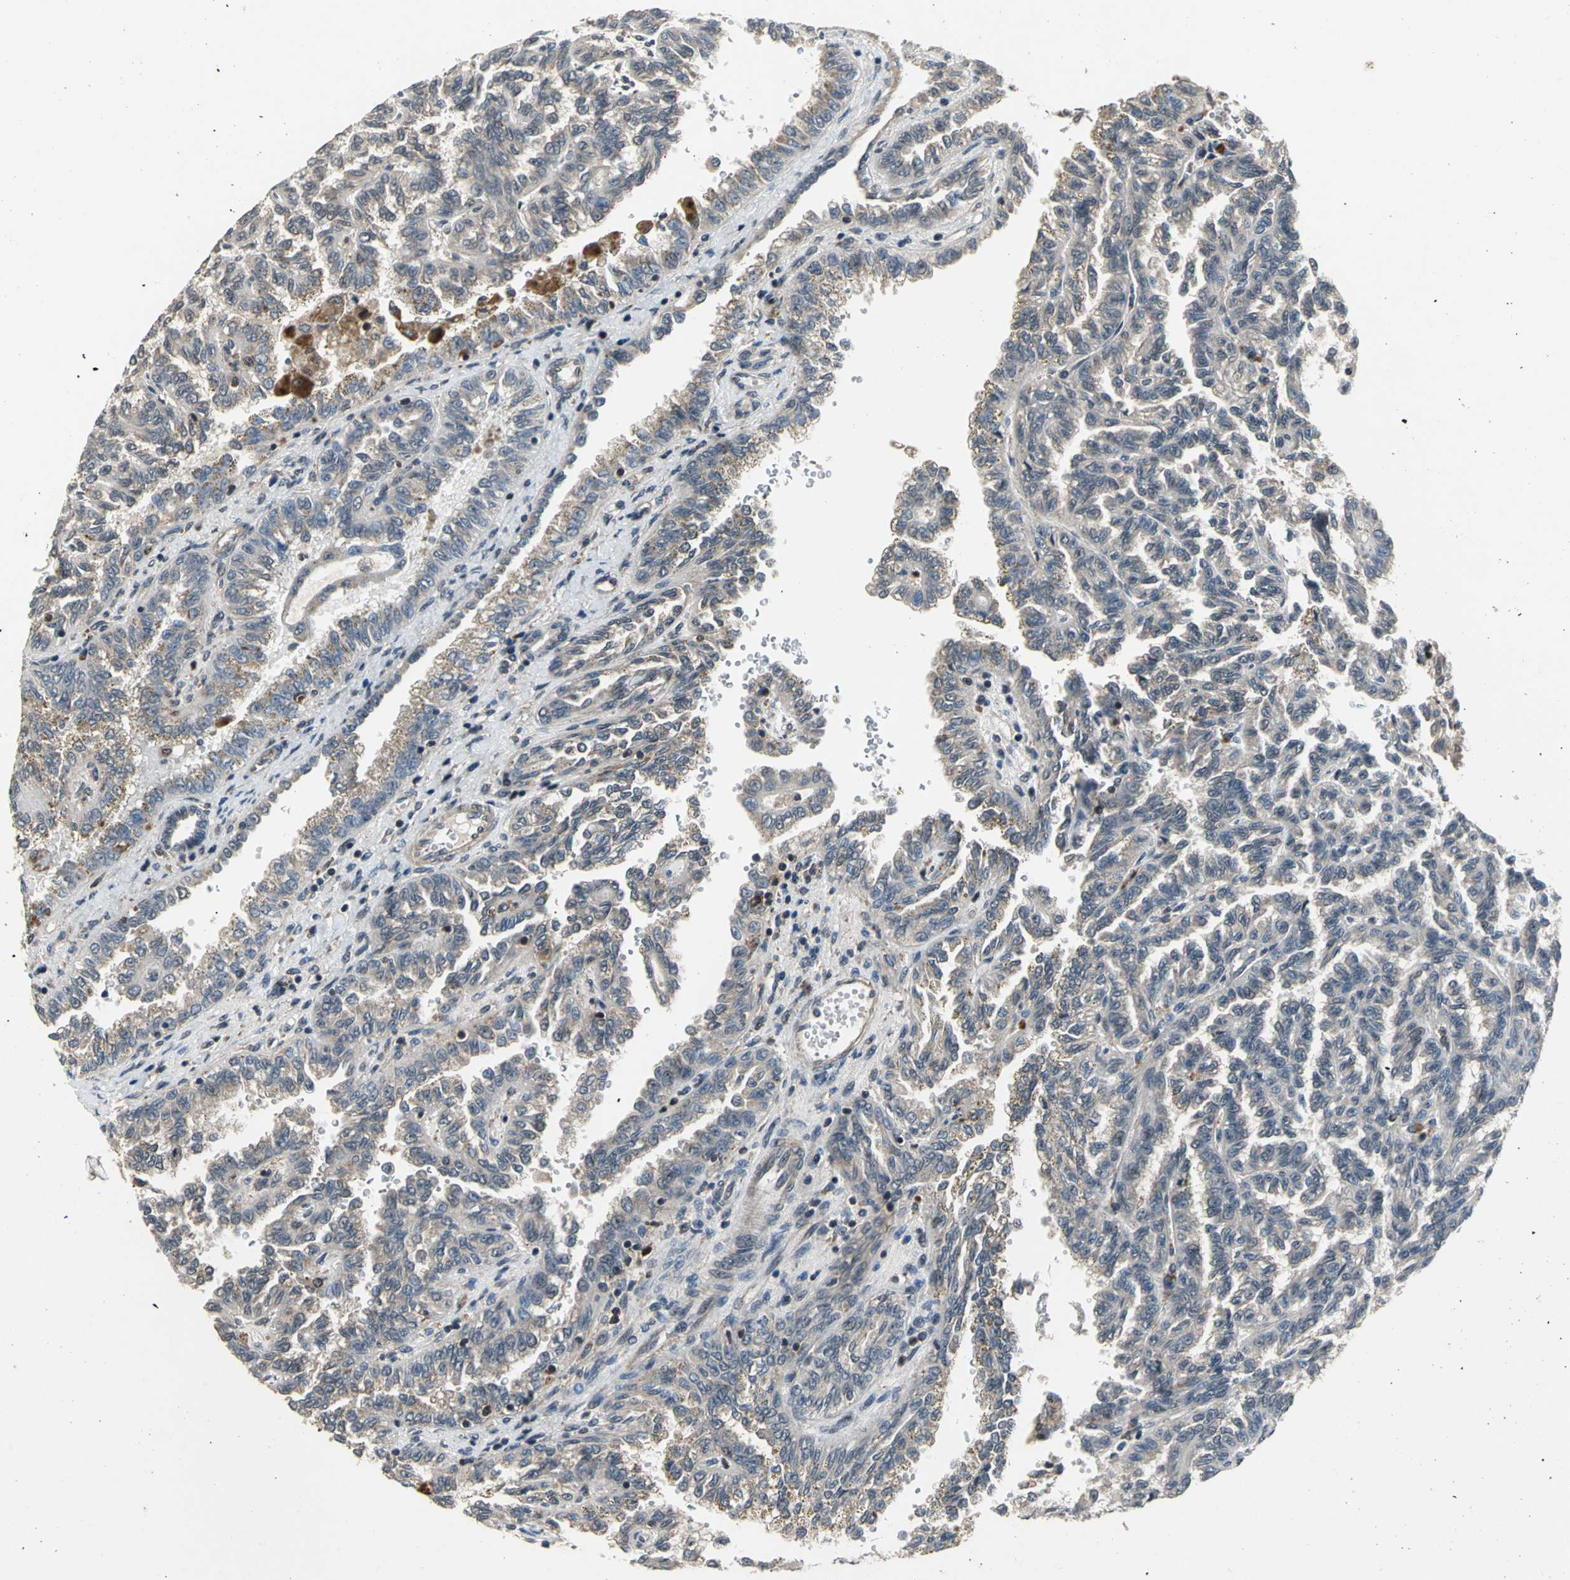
{"staining": {"intensity": "weak", "quantity": "<25%", "location": "cytoplasmic/membranous"}, "tissue": "renal cancer", "cell_type": "Tumor cells", "image_type": "cancer", "snomed": [{"axis": "morphology", "description": "Inflammation, NOS"}, {"axis": "morphology", "description": "Adenocarcinoma, NOS"}, {"axis": "topography", "description": "Kidney"}], "caption": "Immunohistochemistry (IHC) histopathology image of neoplastic tissue: human renal adenocarcinoma stained with DAB (3,3'-diaminobenzidine) shows no significant protein staining in tumor cells.", "gene": "EIF2B2", "patient": {"sex": "male", "age": 68}}